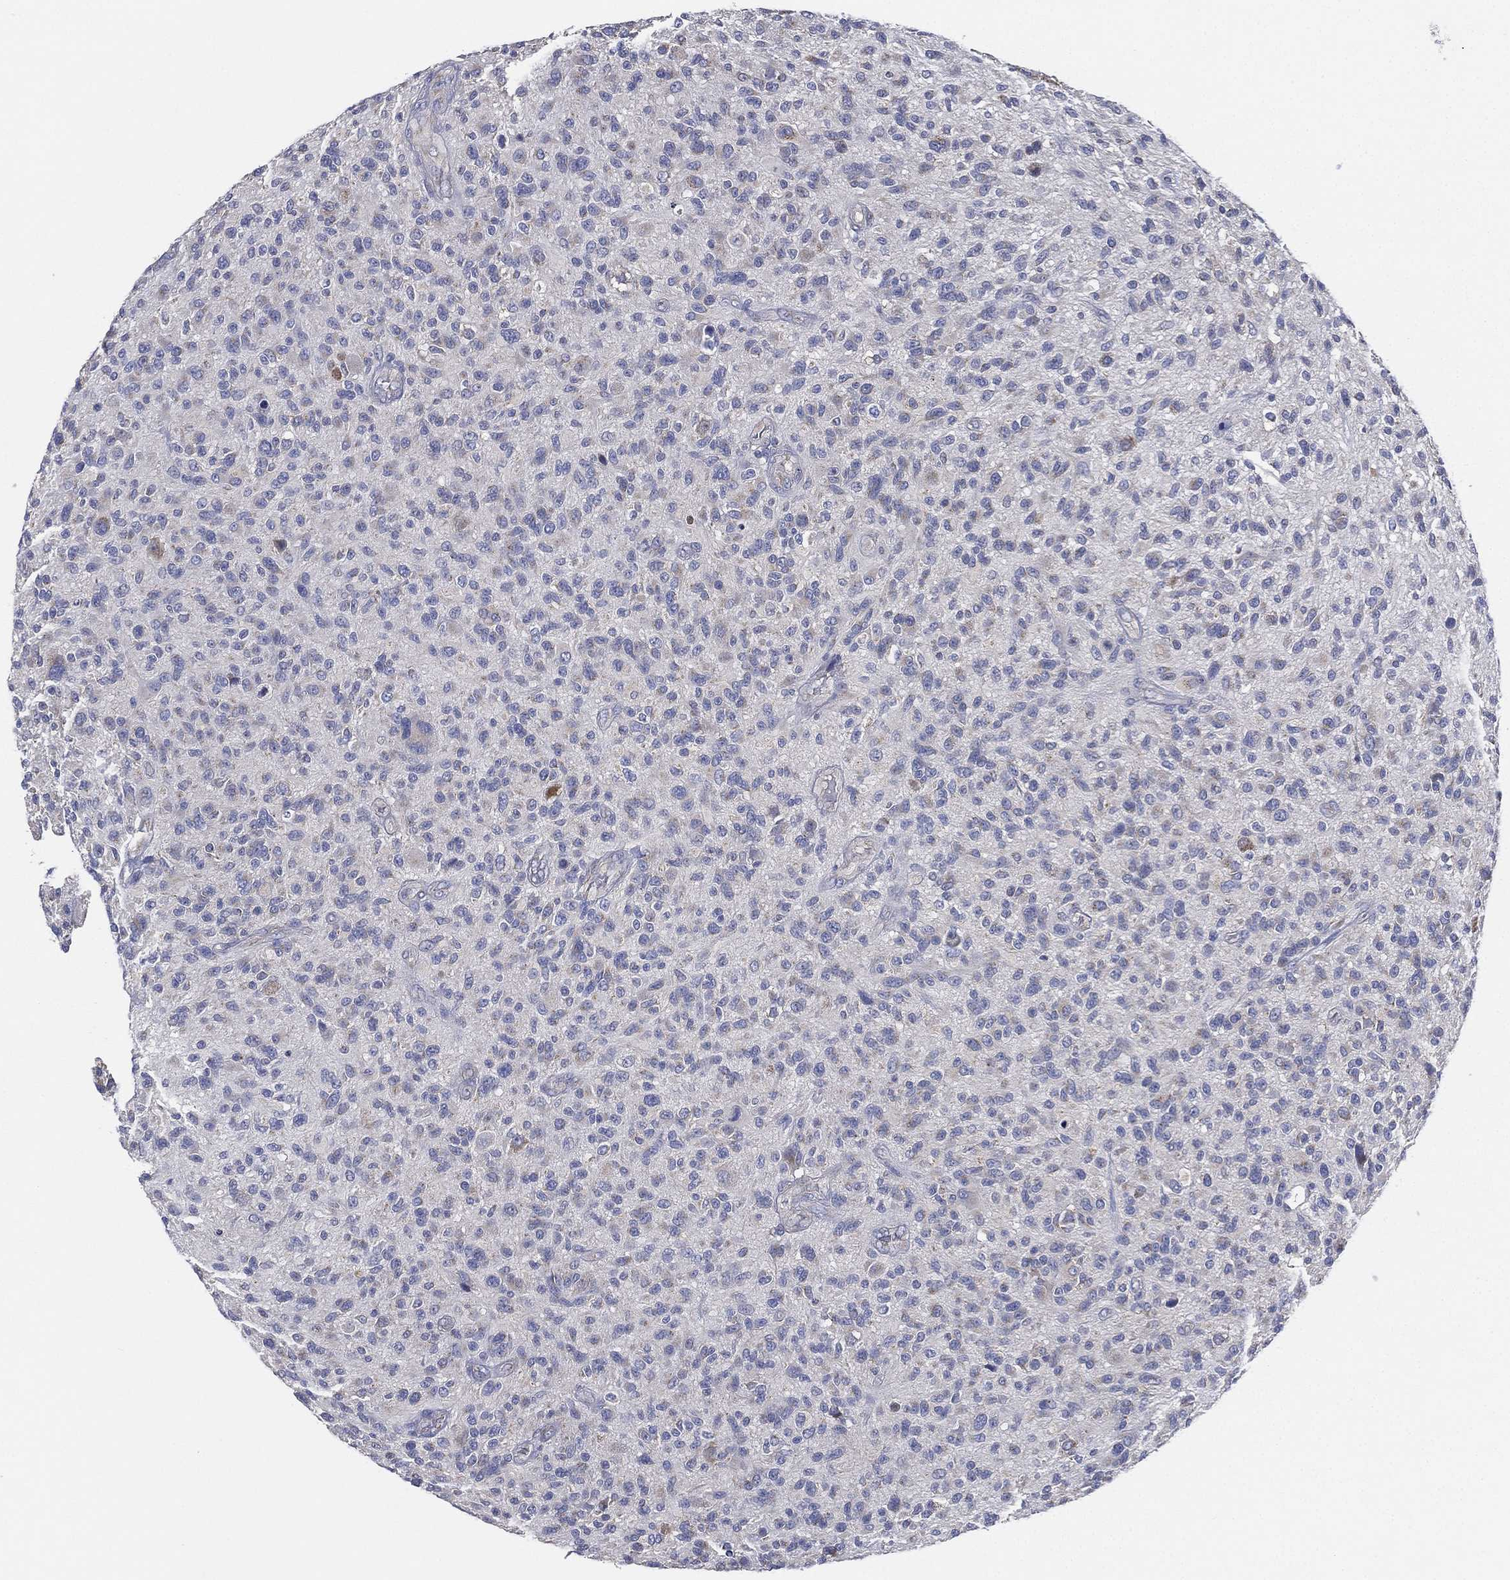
{"staining": {"intensity": "negative", "quantity": "none", "location": "none"}, "tissue": "glioma", "cell_type": "Tumor cells", "image_type": "cancer", "snomed": [{"axis": "morphology", "description": "Glioma, malignant, High grade"}, {"axis": "topography", "description": "Brain"}], "caption": "This is a micrograph of immunohistochemistry (IHC) staining of malignant high-grade glioma, which shows no staining in tumor cells. Brightfield microscopy of immunohistochemistry (IHC) stained with DAB (3,3'-diaminobenzidine) (brown) and hematoxylin (blue), captured at high magnification.", "gene": "ATP8A2", "patient": {"sex": "male", "age": 47}}